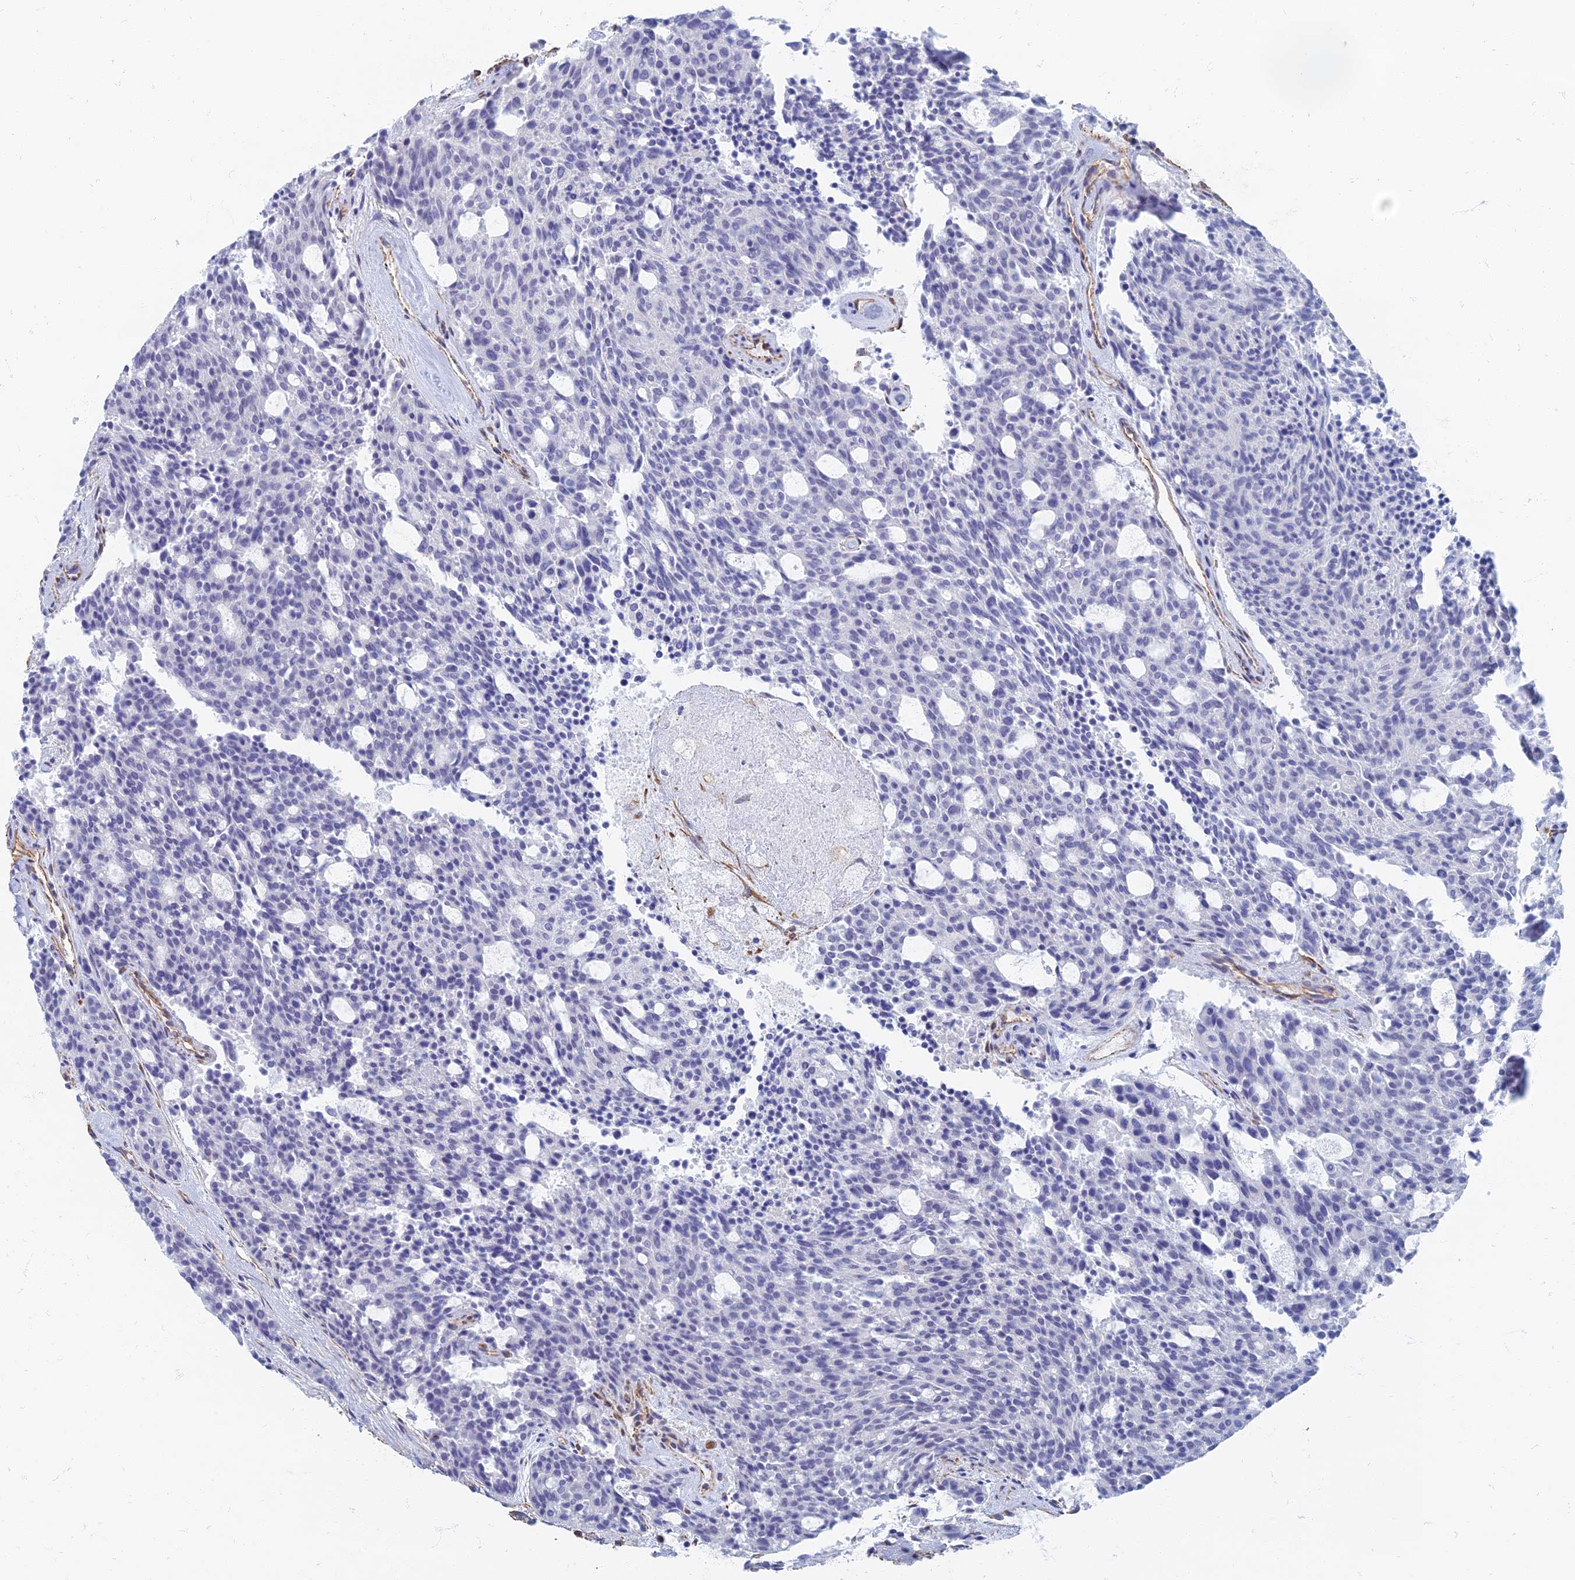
{"staining": {"intensity": "negative", "quantity": "none", "location": "none"}, "tissue": "carcinoid", "cell_type": "Tumor cells", "image_type": "cancer", "snomed": [{"axis": "morphology", "description": "Carcinoid, malignant, NOS"}, {"axis": "topography", "description": "Pancreas"}], "caption": "Immunohistochemistry (IHC) of carcinoid reveals no staining in tumor cells.", "gene": "RMC1", "patient": {"sex": "female", "age": 54}}